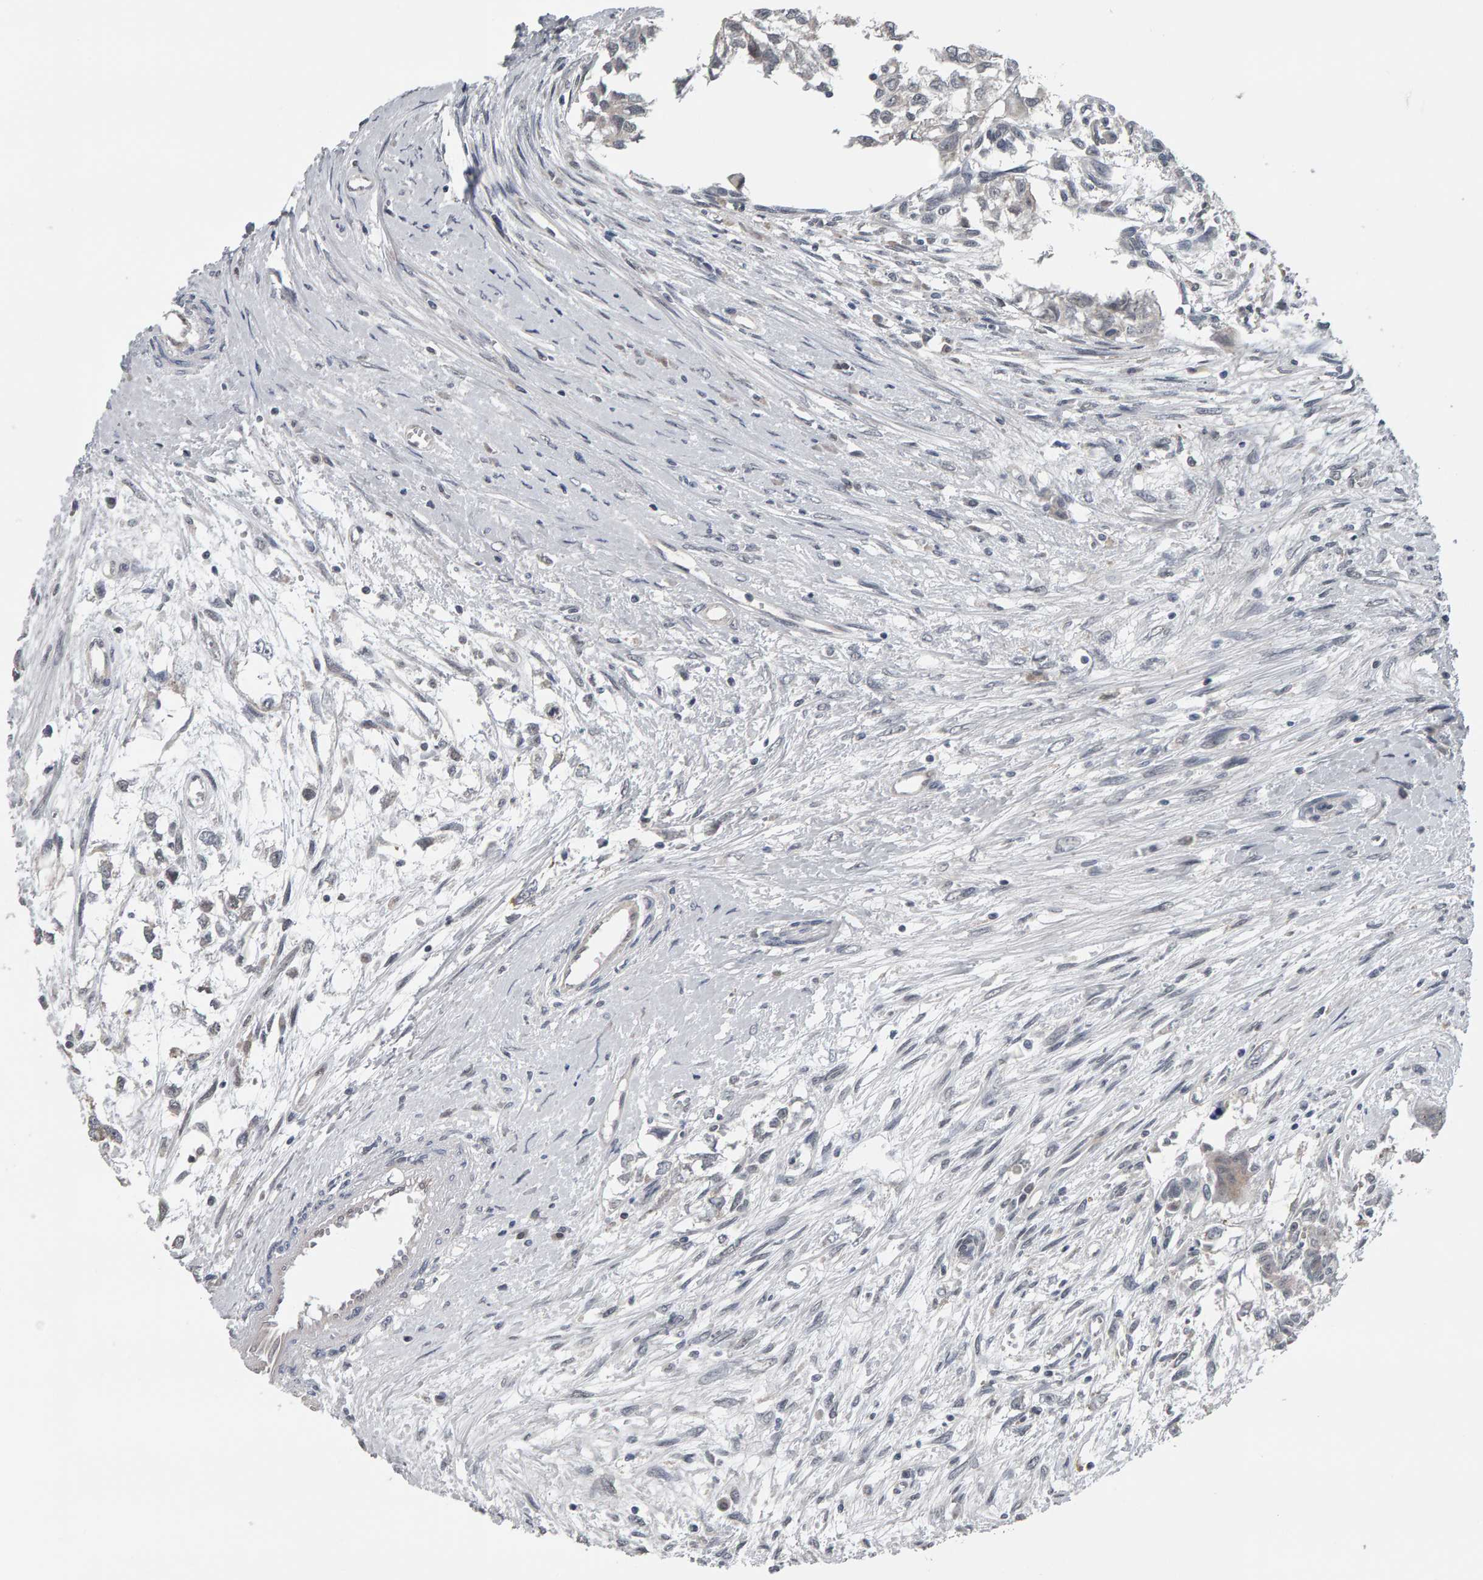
{"staining": {"intensity": "negative", "quantity": "none", "location": "none"}, "tissue": "testis cancer", "cell_type": "Tumor cells", "image_type": "cancer", "snomed": [{"axis": "morphology", "description": "Seminoma, NOS"}, {"axis": "morphology", "description": "Carcinoma, Embryonal, NOS"}, {"axis": "topography", "description": "Testis"}], "caption": "Protein analysis of testis cancer (seminoma) exhibits no significant expression in tumor cells.", "gene": "COASY", "patient": {"sex": "male", "age": 51}}